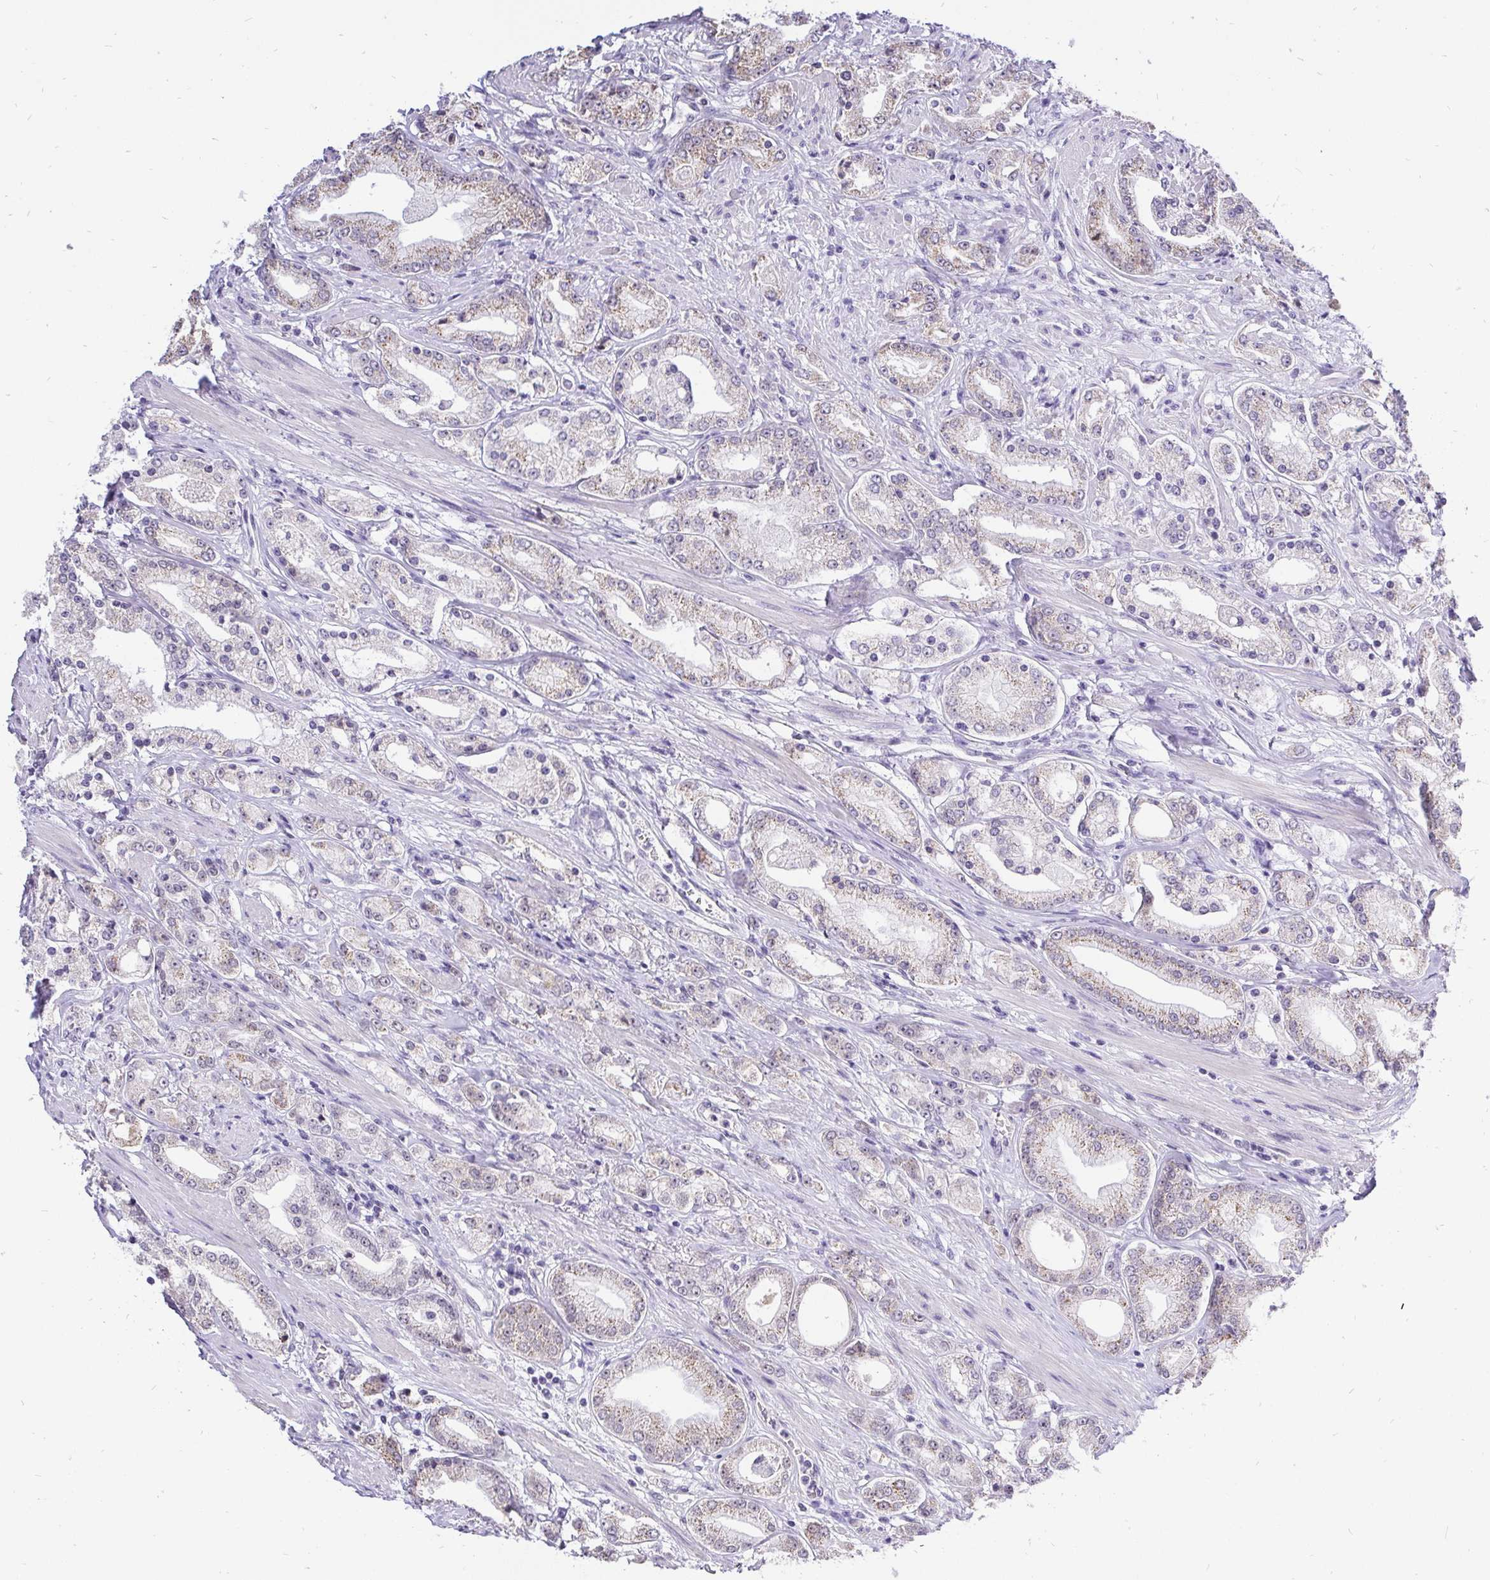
{"staining": {"intensity": "weak", "quantity": "<25%", "location": "cytoplasmic/membranous"}, "tissue": "prostate cancer", "cell_type": "Tumor cells", "image_type": "cancer", "snomed": [{"axis": "morphology", "description": "Adenocarcinoma, High grade"}, {"axis": "topography", "description": "Prostate"}], "caption": "Immunohistochemistry micrograph of adenocarcinoma (high-grade) (prostate) stained for a protein (brown), which shows no positivity in tumor cells. The staining is performed using DAB (3,3'-diaminobenzidine) brown chromogen with nuclei counter-stained in using hematoxylin.", "gene": "ZNF860", "patient": {"sex": "male", "age": 67}}